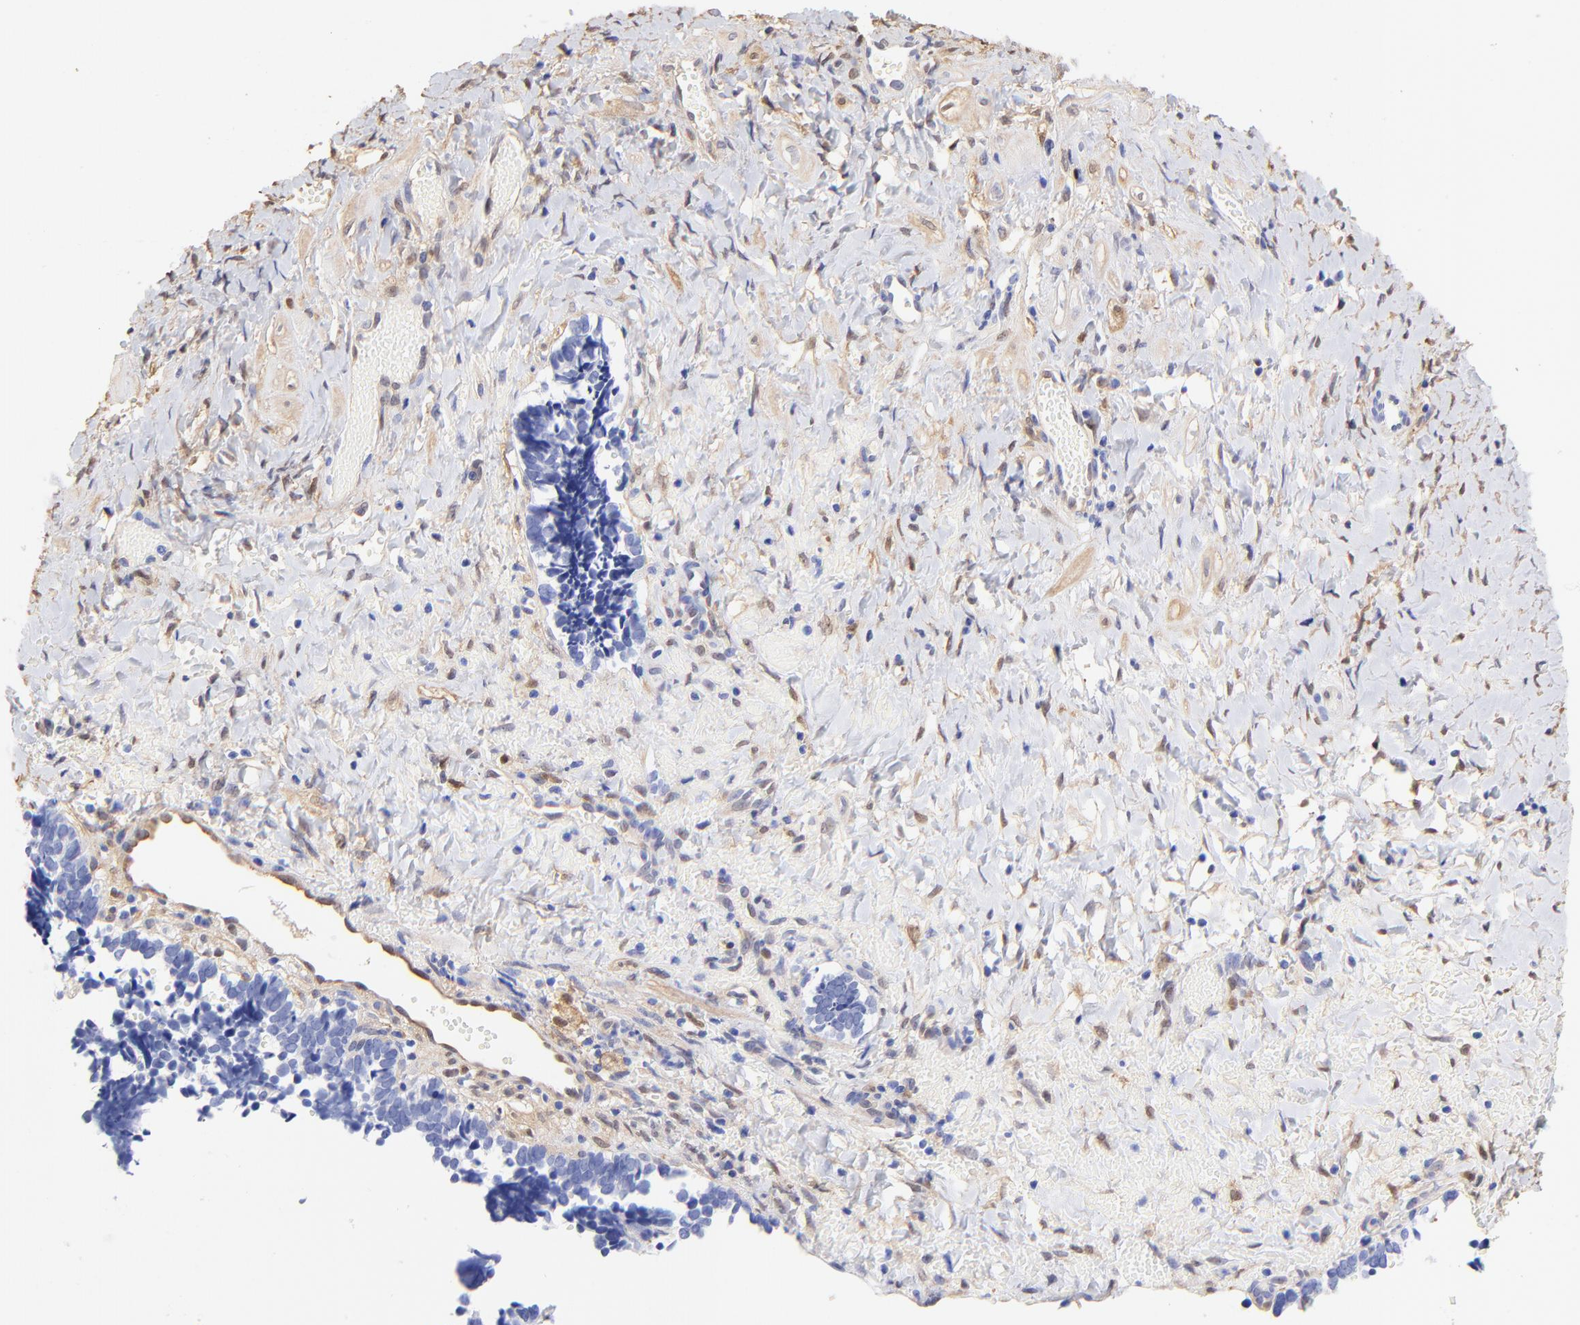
{"staining": {"intensity": "negative", "quantity": "none", "location": "none"}, "tissue": "ovarian cancer", "cell_type": "Tumor cells", "image_type": "cancer", "snomed": [{"axis": "morphology", "description": "Cystadenocarcinoma, serous, NOS"}, {"axis": "topography", "description": "Ovary"}], "caption": "Protein analysis of ovarian cancer displays no significant expression in tumor cells. (Brightfield microscopy of DAB (3,3'-diaminobenzidine) immunohistochemistry at high magnification).", "gene": "ALDH1A1", "patient": {"sex": "female", "age": 77}}